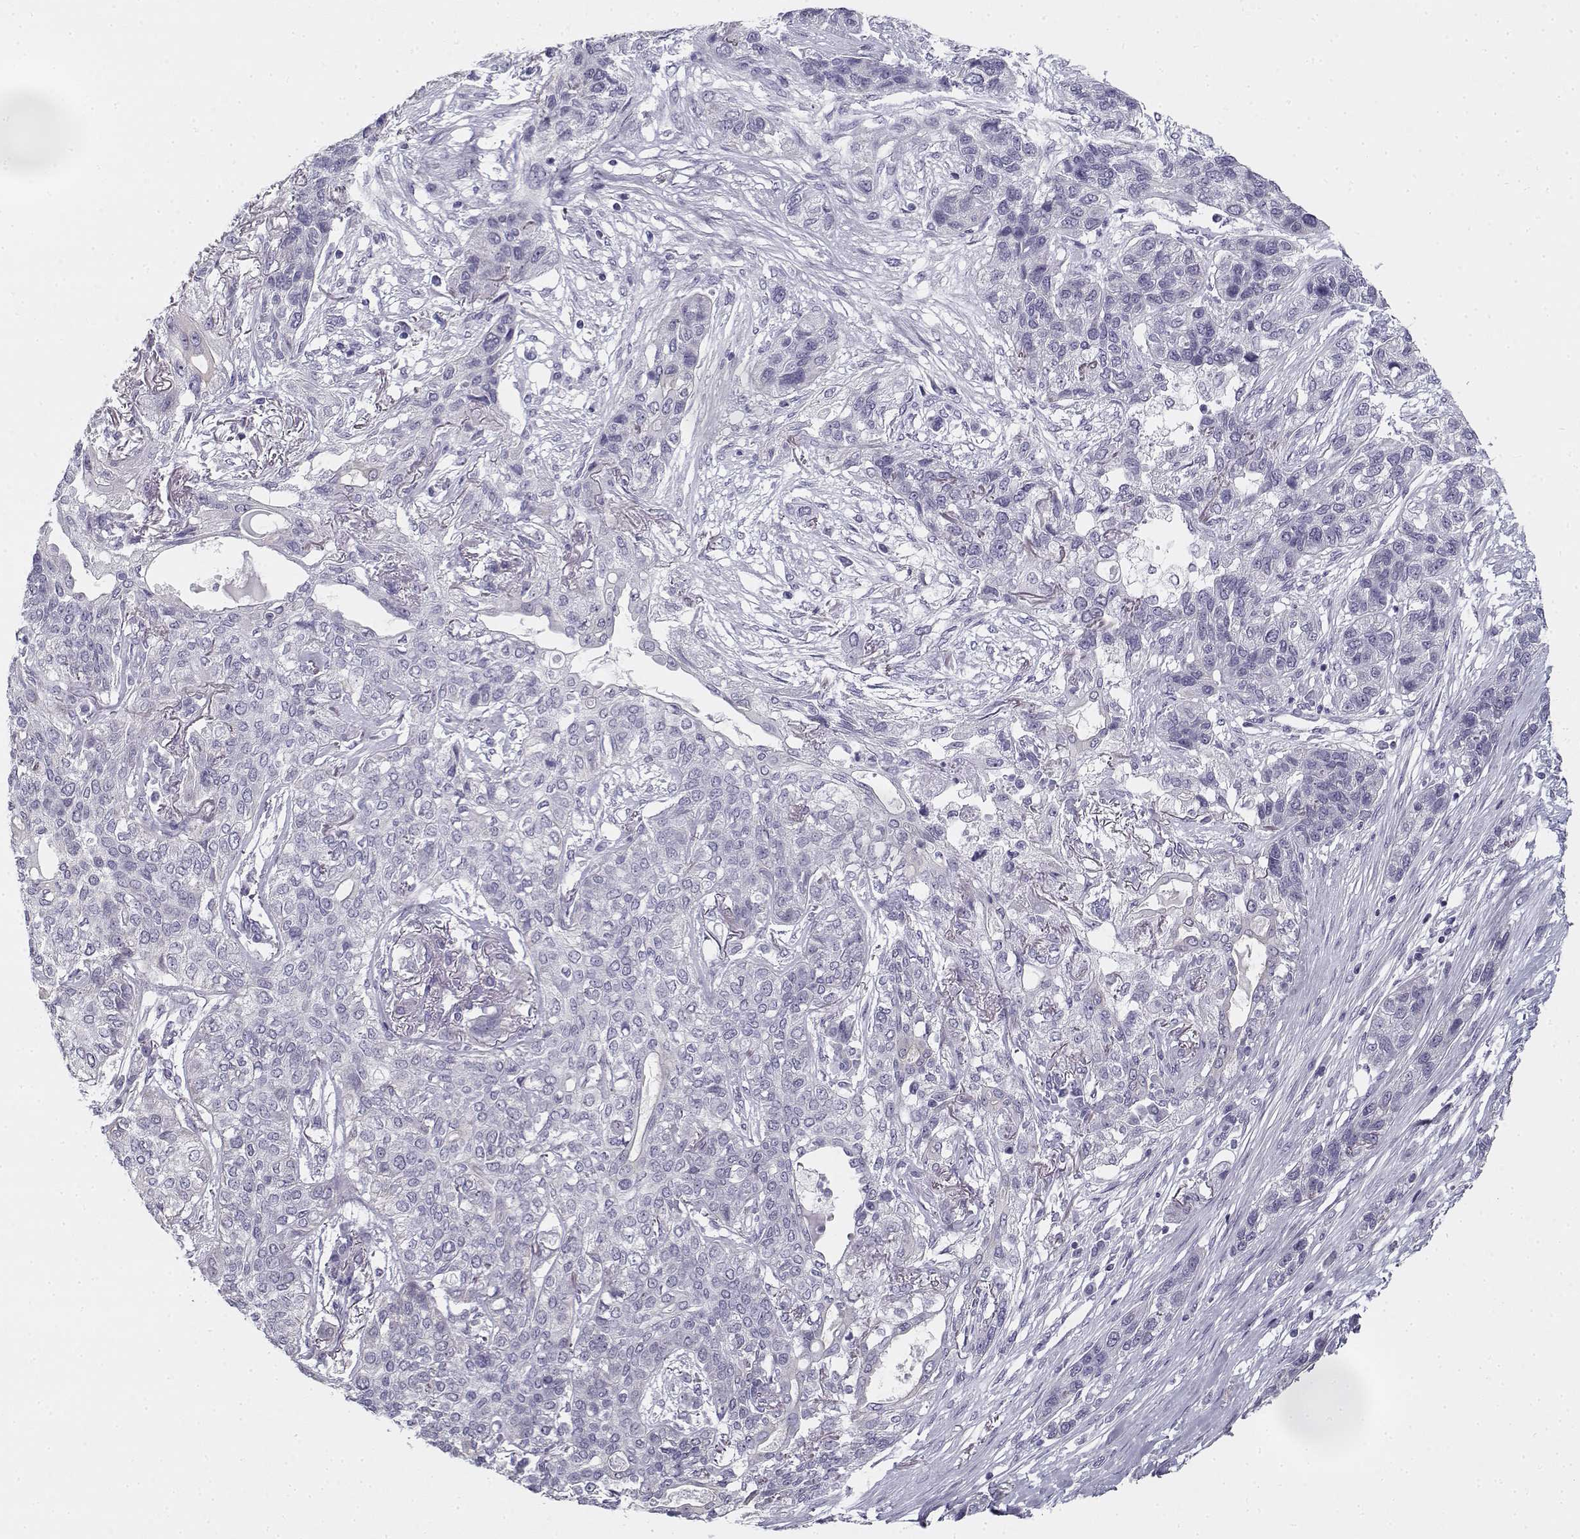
{"staining": {"intensity": "negative", "quantity": "none", "location": "none"}, "tissue": "lung cancer", "cell_type": "Tumor cells", "image_type": "cancer", "snomed": [{"axis": "morphology", "description": "Squamous cell carcinoma, NOS"}, {"axis": "topography", "description": "Lung"}], "caption": "Tumor cells are negative for protein expression in human lung cancer.", "gene": "CREB3L3", "patient": {"sex": "female", "age": 70}}